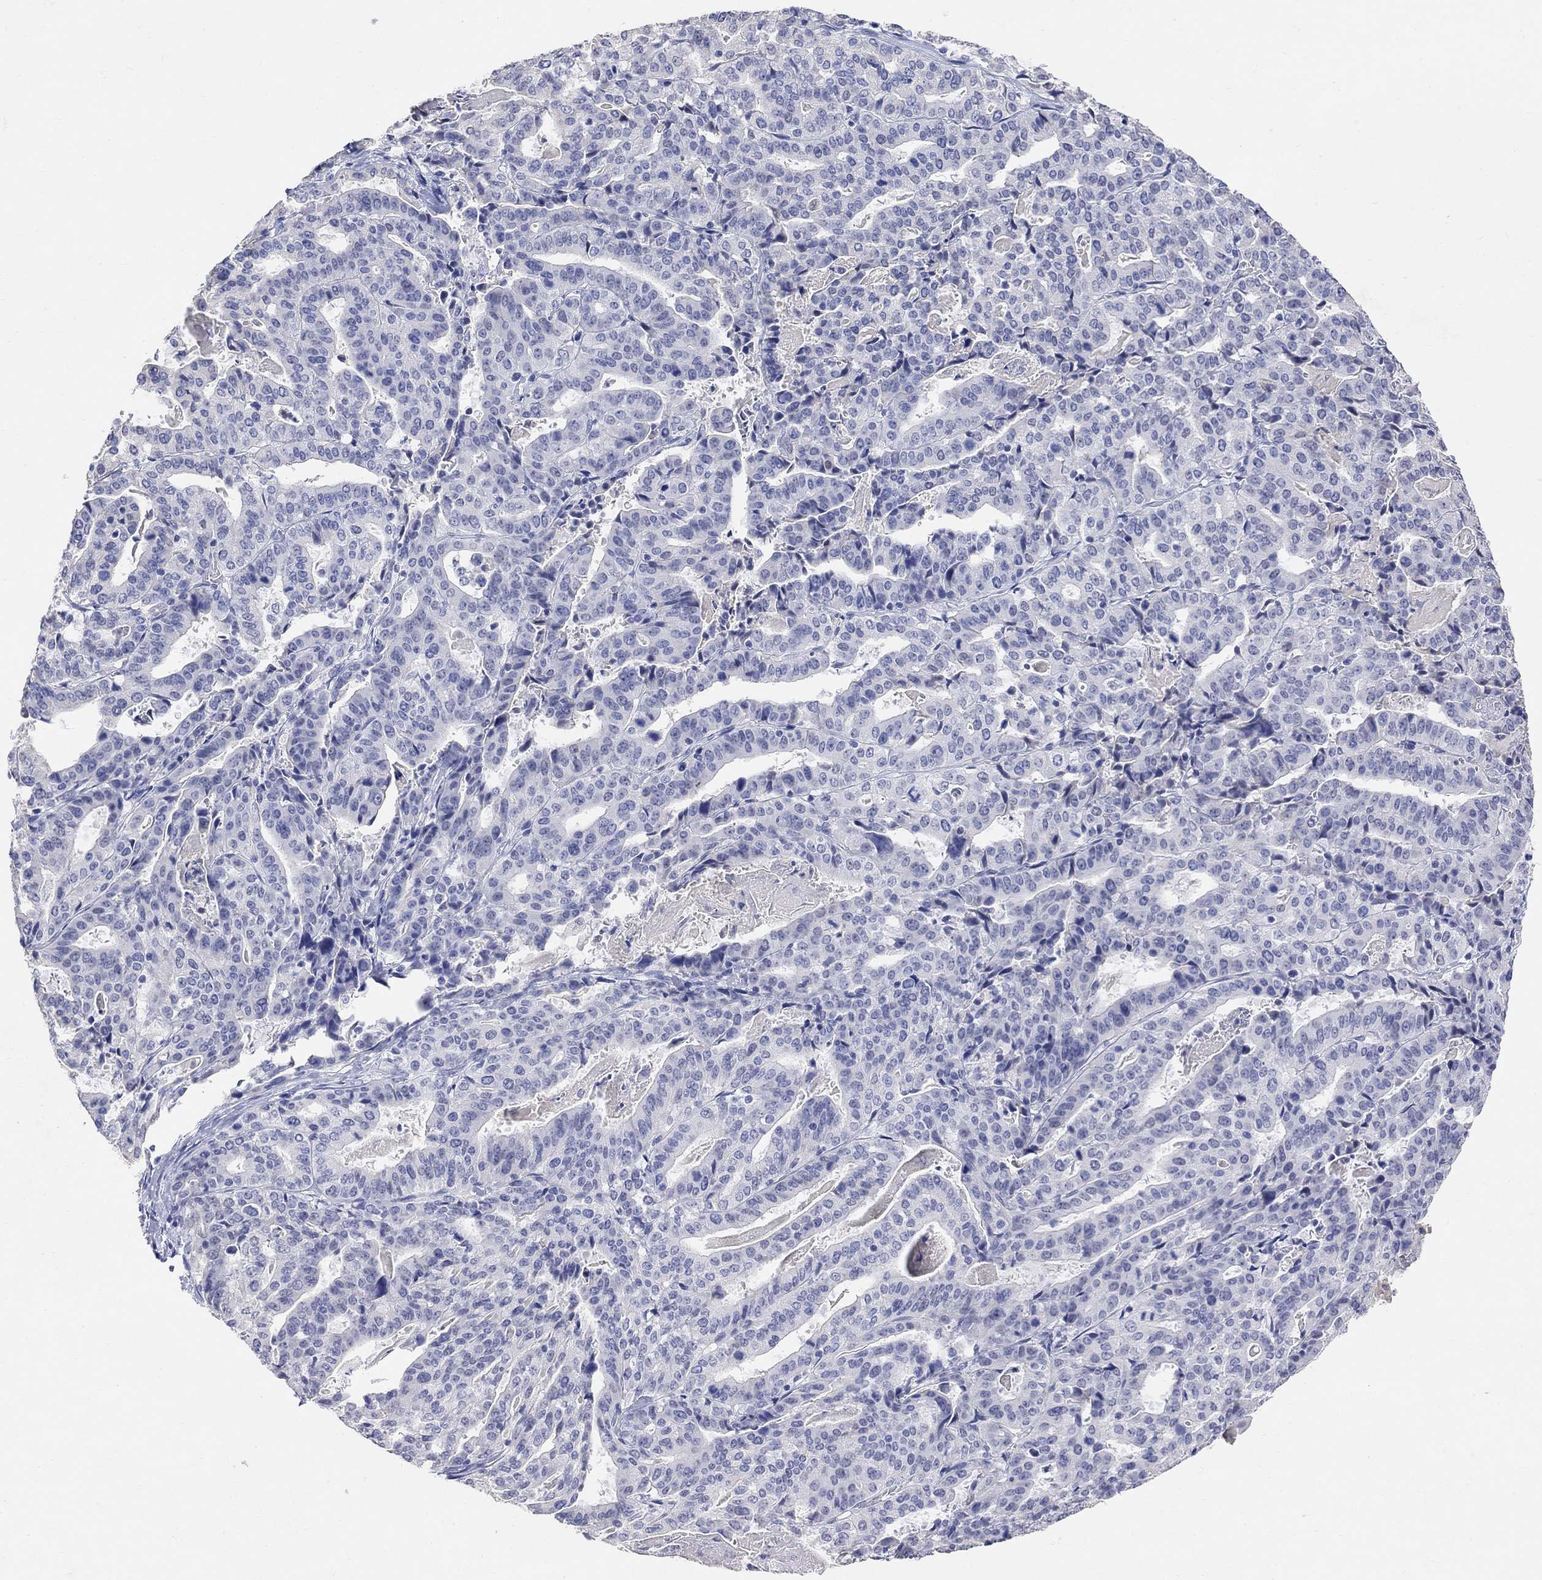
{"staining": {"intensity": "negative", "quantity": "none", "location": "none"}, "tissue": "stomach cancer", "cell_type": "Tumor cells", "image_type": "cancer", "snomed": [{"axis": "morphology", "description": "Adenocarcinoma, NOS"}, {"axis": "topography", "description": "Stomach"}], "caption": "A high-resolution photomicrograph shows IHC staining of adenocarcinoma (stomach), which displays no significant positivity in tumor cells.", "gene": "TYR", "patient": {"sex": "male", "age": 48}}